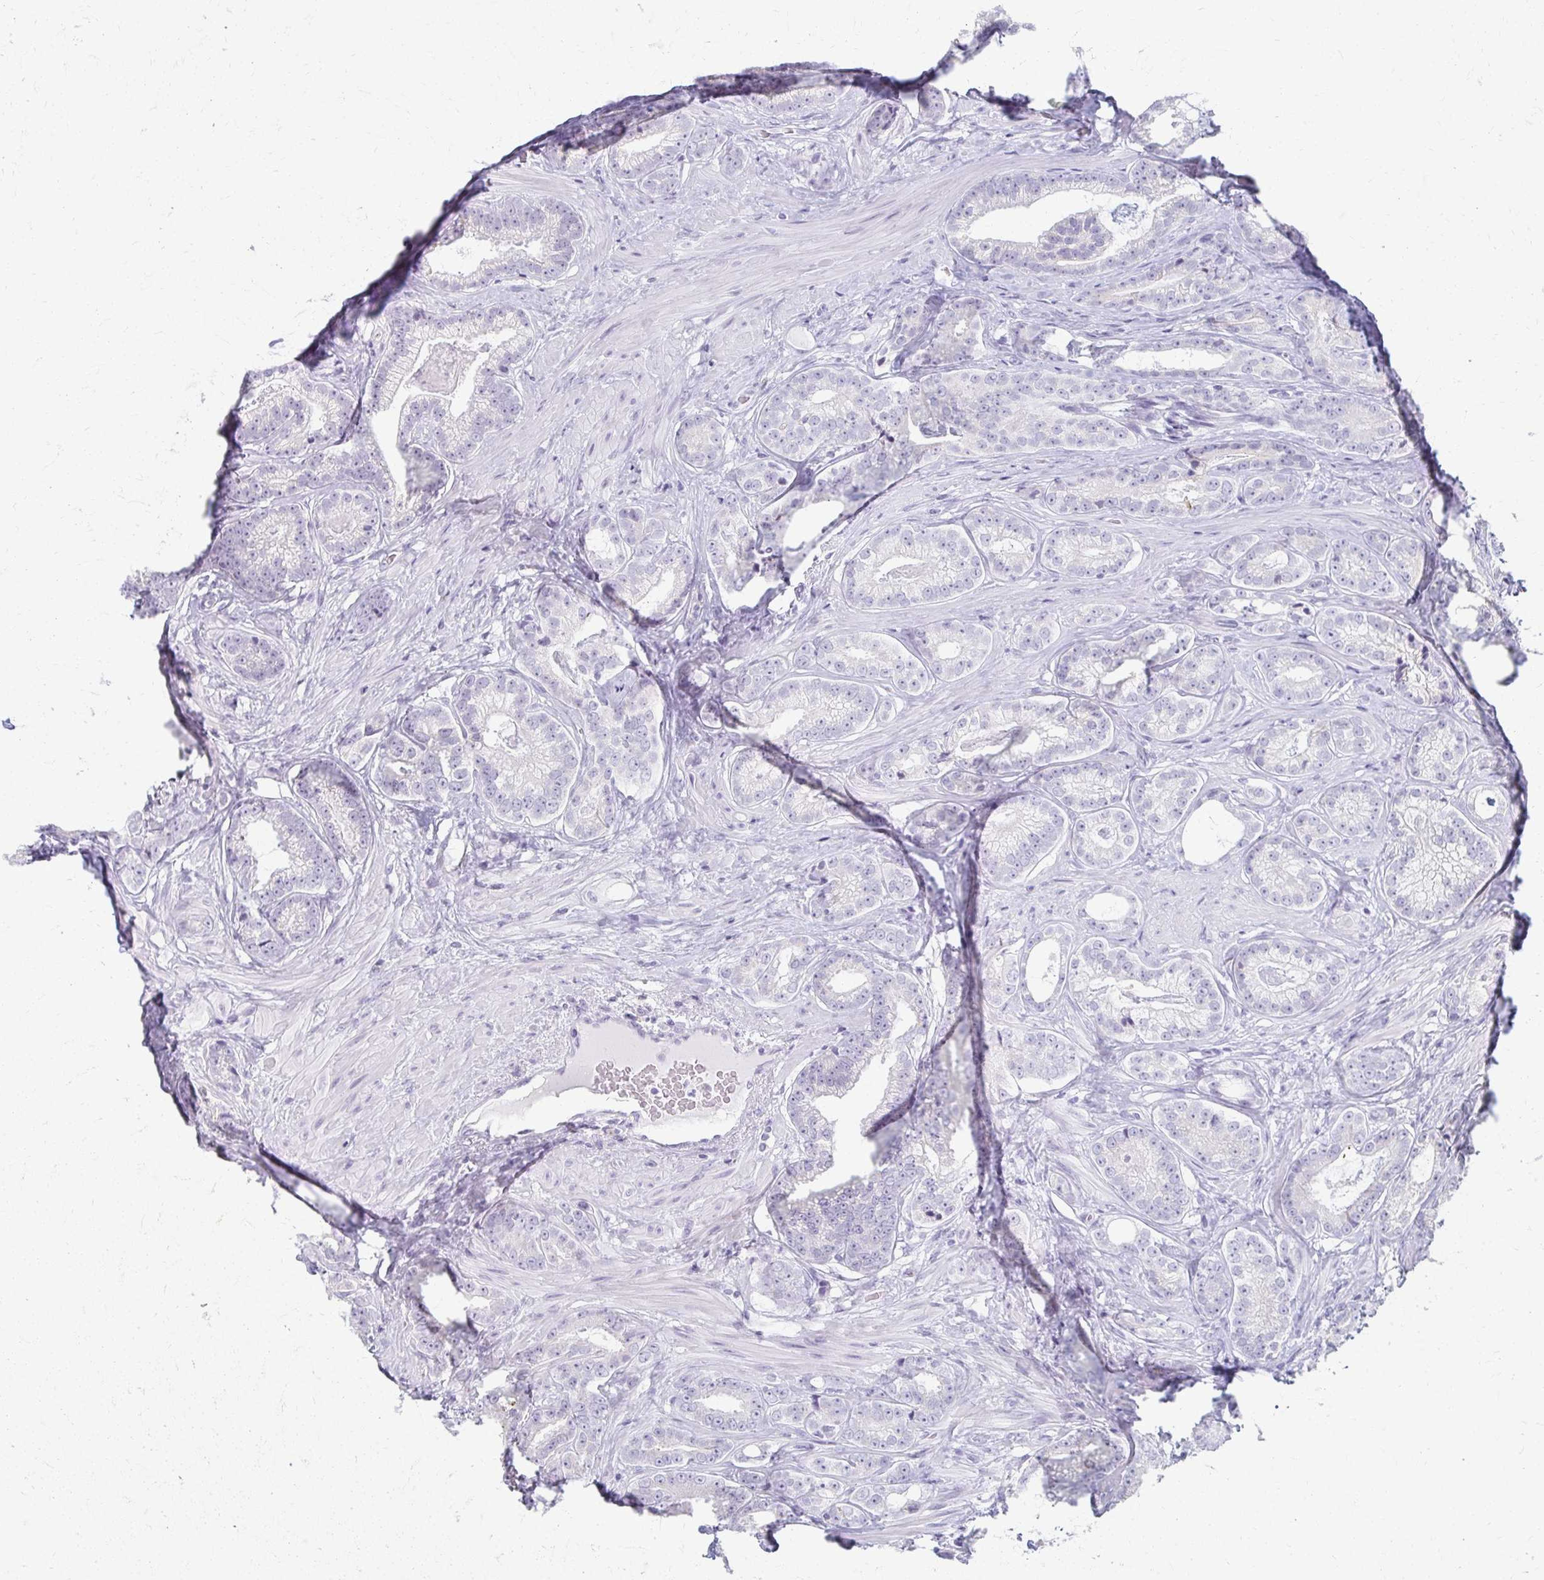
{"staining": {"intensity": "negative", "quantity": "none", "location": "none"}, "tissue": "prostate cancer", "cell_type": "Tumor cells", "image_type": "cancer", "snomed": [{"axis": "morphology", "description": "Adenocarcinoma, Low grade"}, {"axis": "topography", "description": "Prostate"}], "caption": "Immunohistochemistry image of neoplastic tissue: adenocarcinoma (low-grade) (prostate) stained with DAB exhibits no significant protein positivity in tumor cells.", "gene": "FCGR2B", "patient": {"sex": "male", "age": 61}}